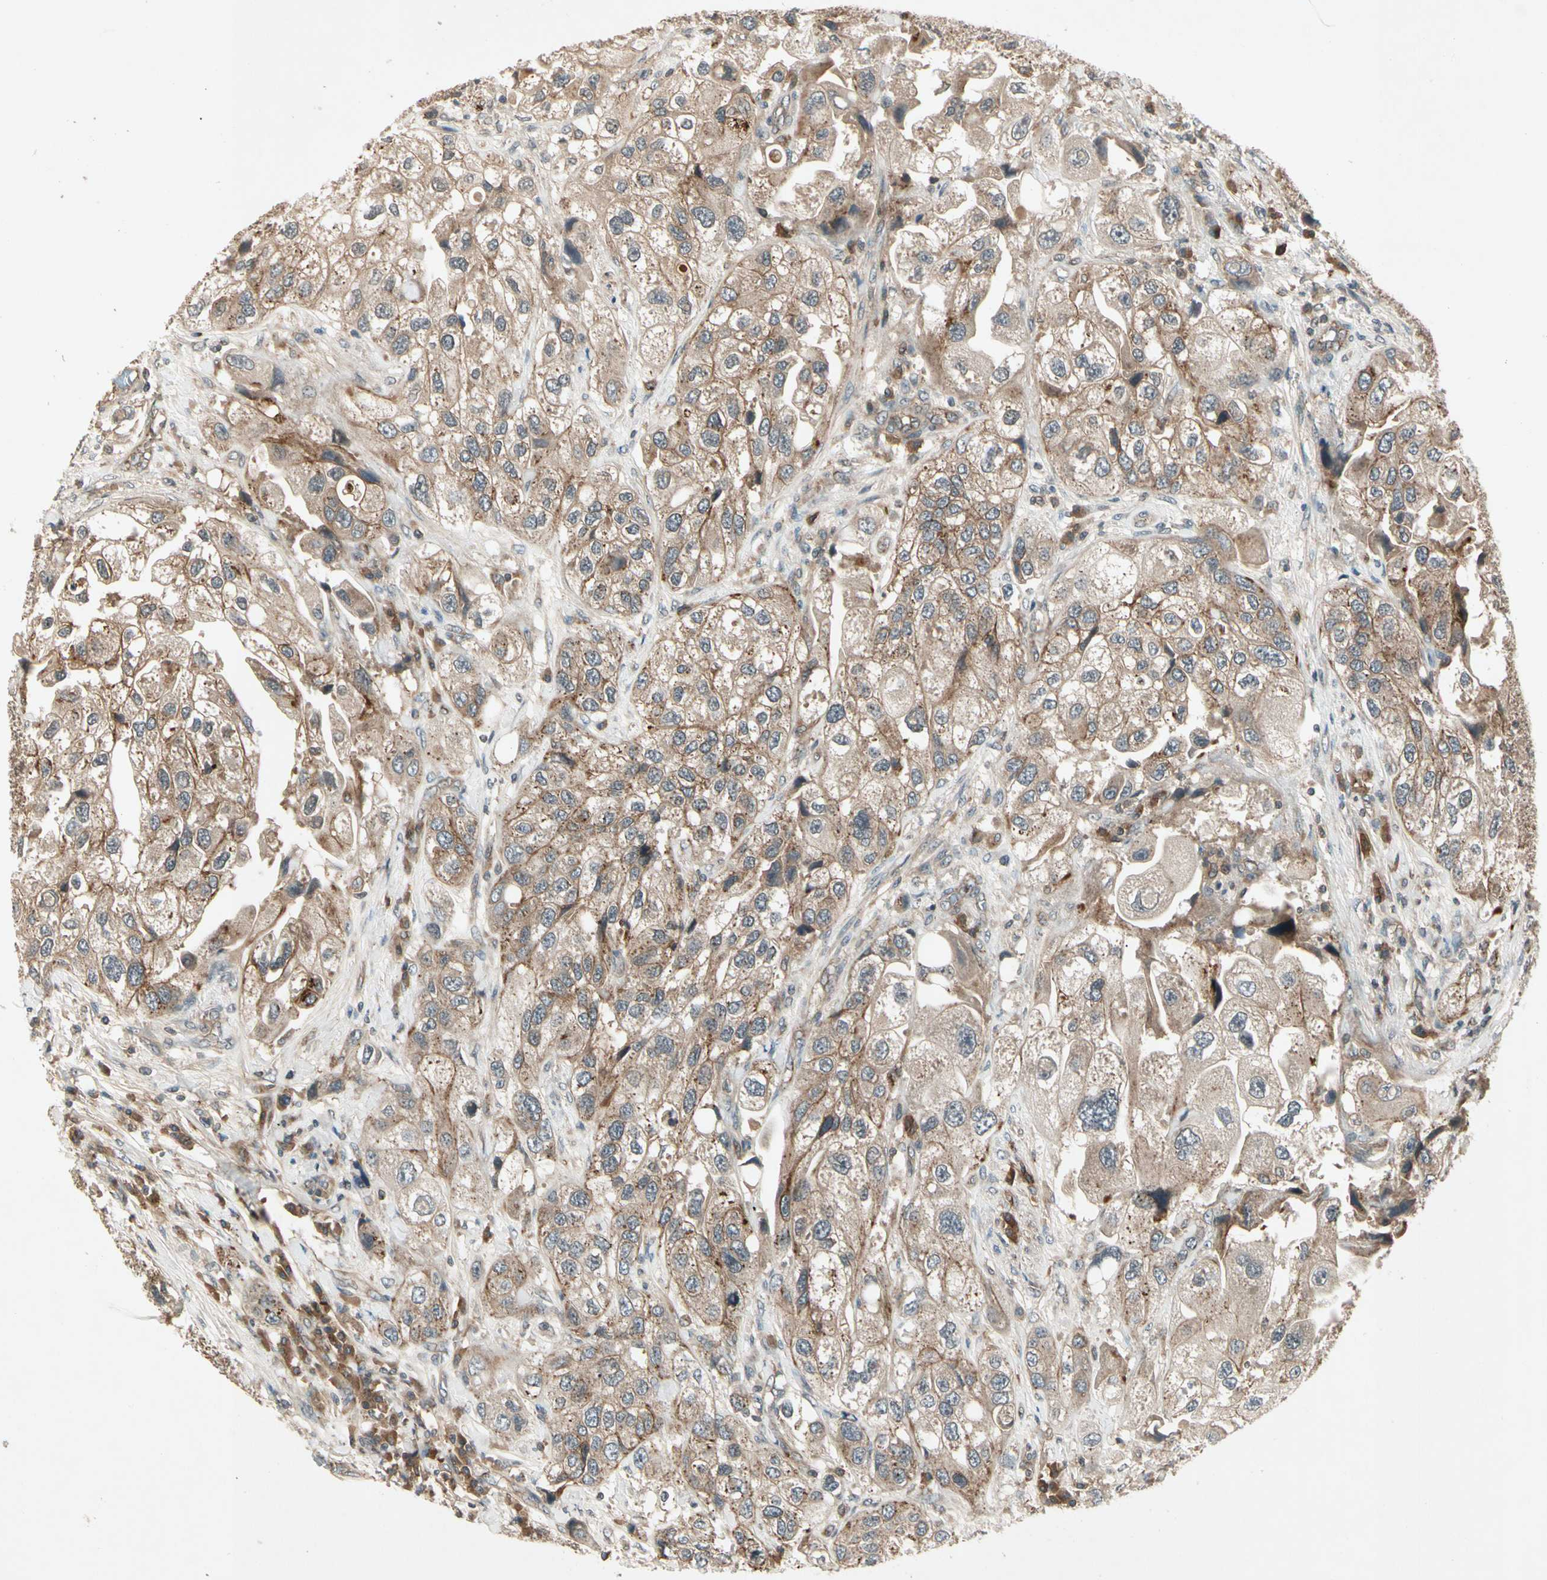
{"staining": {"intensity": "moderate", "quantity": "25%-75%", "location": "cytoplasmic/membranous"}, "tissue": "urothelial cancer", "cell_type": "Tumor cells", "image_type": "cancer", "snomed": [{"axis": "morphology", "description": "Urothelial carcinoma, High grade"}, {"axis": "topography", "description": "Urinary bladder"}], "caption": "Human urothelial cancer stained with a brown dye reveals moderate cytoplasmic/membranous positive expression in approximately 25%-75% of tumor cells.", "gene": "FLOT1", "patient": {"sex": "female", "age": 64}}